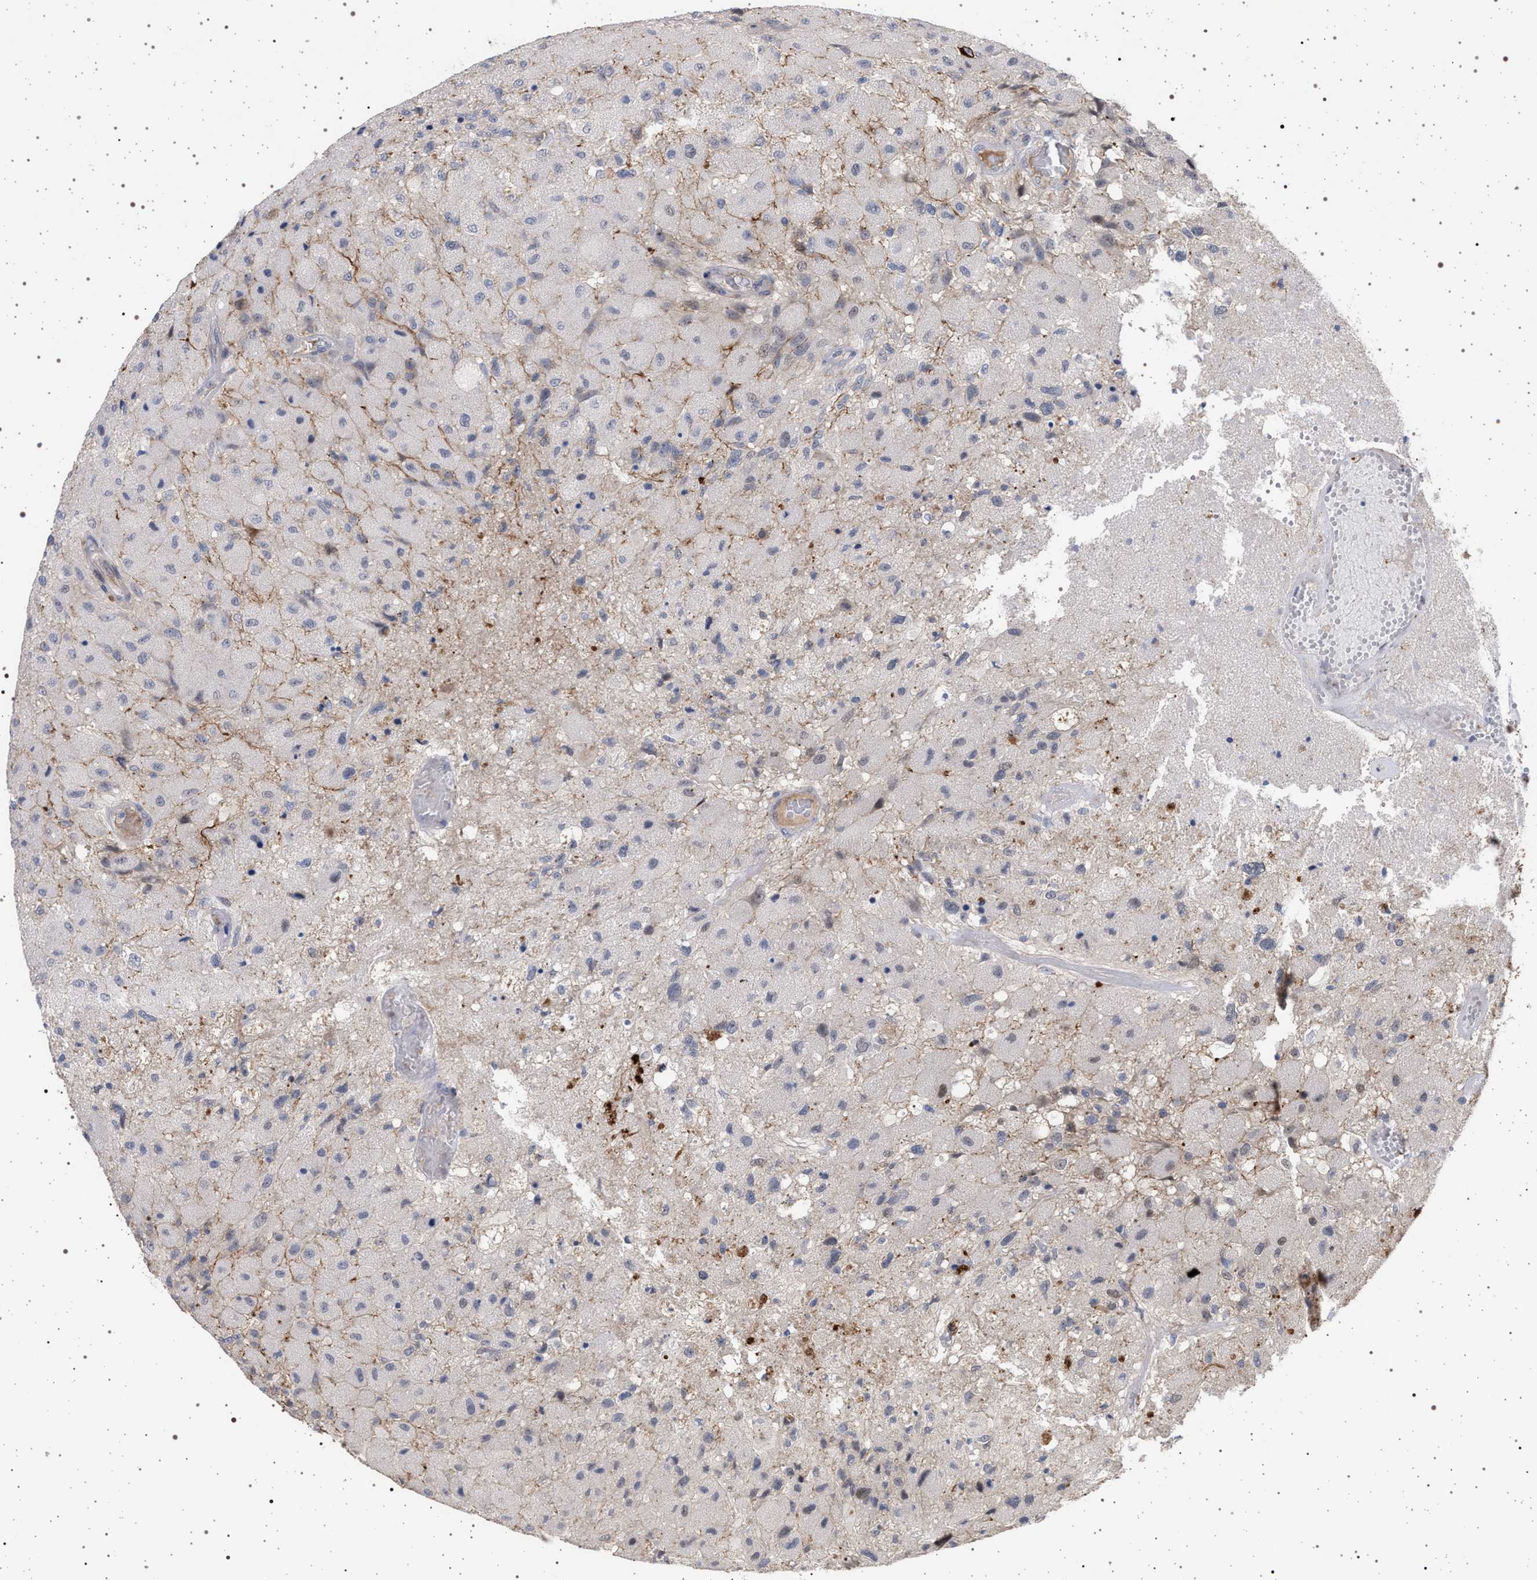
{"staining": {"intensity": "negative", "quantity": "none", "location": "none"}, "tissue": "glioma", "cell_type": "Tumor cells", "image_type": "cancer", "snomed": [{"axis": "morphology", "description": "Normal tissue, NOS"}, {"axis": "morphology", "description": "Glioma, malignant, High grade"}, {"axis": "topography", "description": "Cerebral cortex"}], "caption": "Histopathology image shows no protein staining in tumor cells of malignant high-grade glioma tissue.", "gene": "RBM48", "patient": {"sex": "male", "age": 77}}